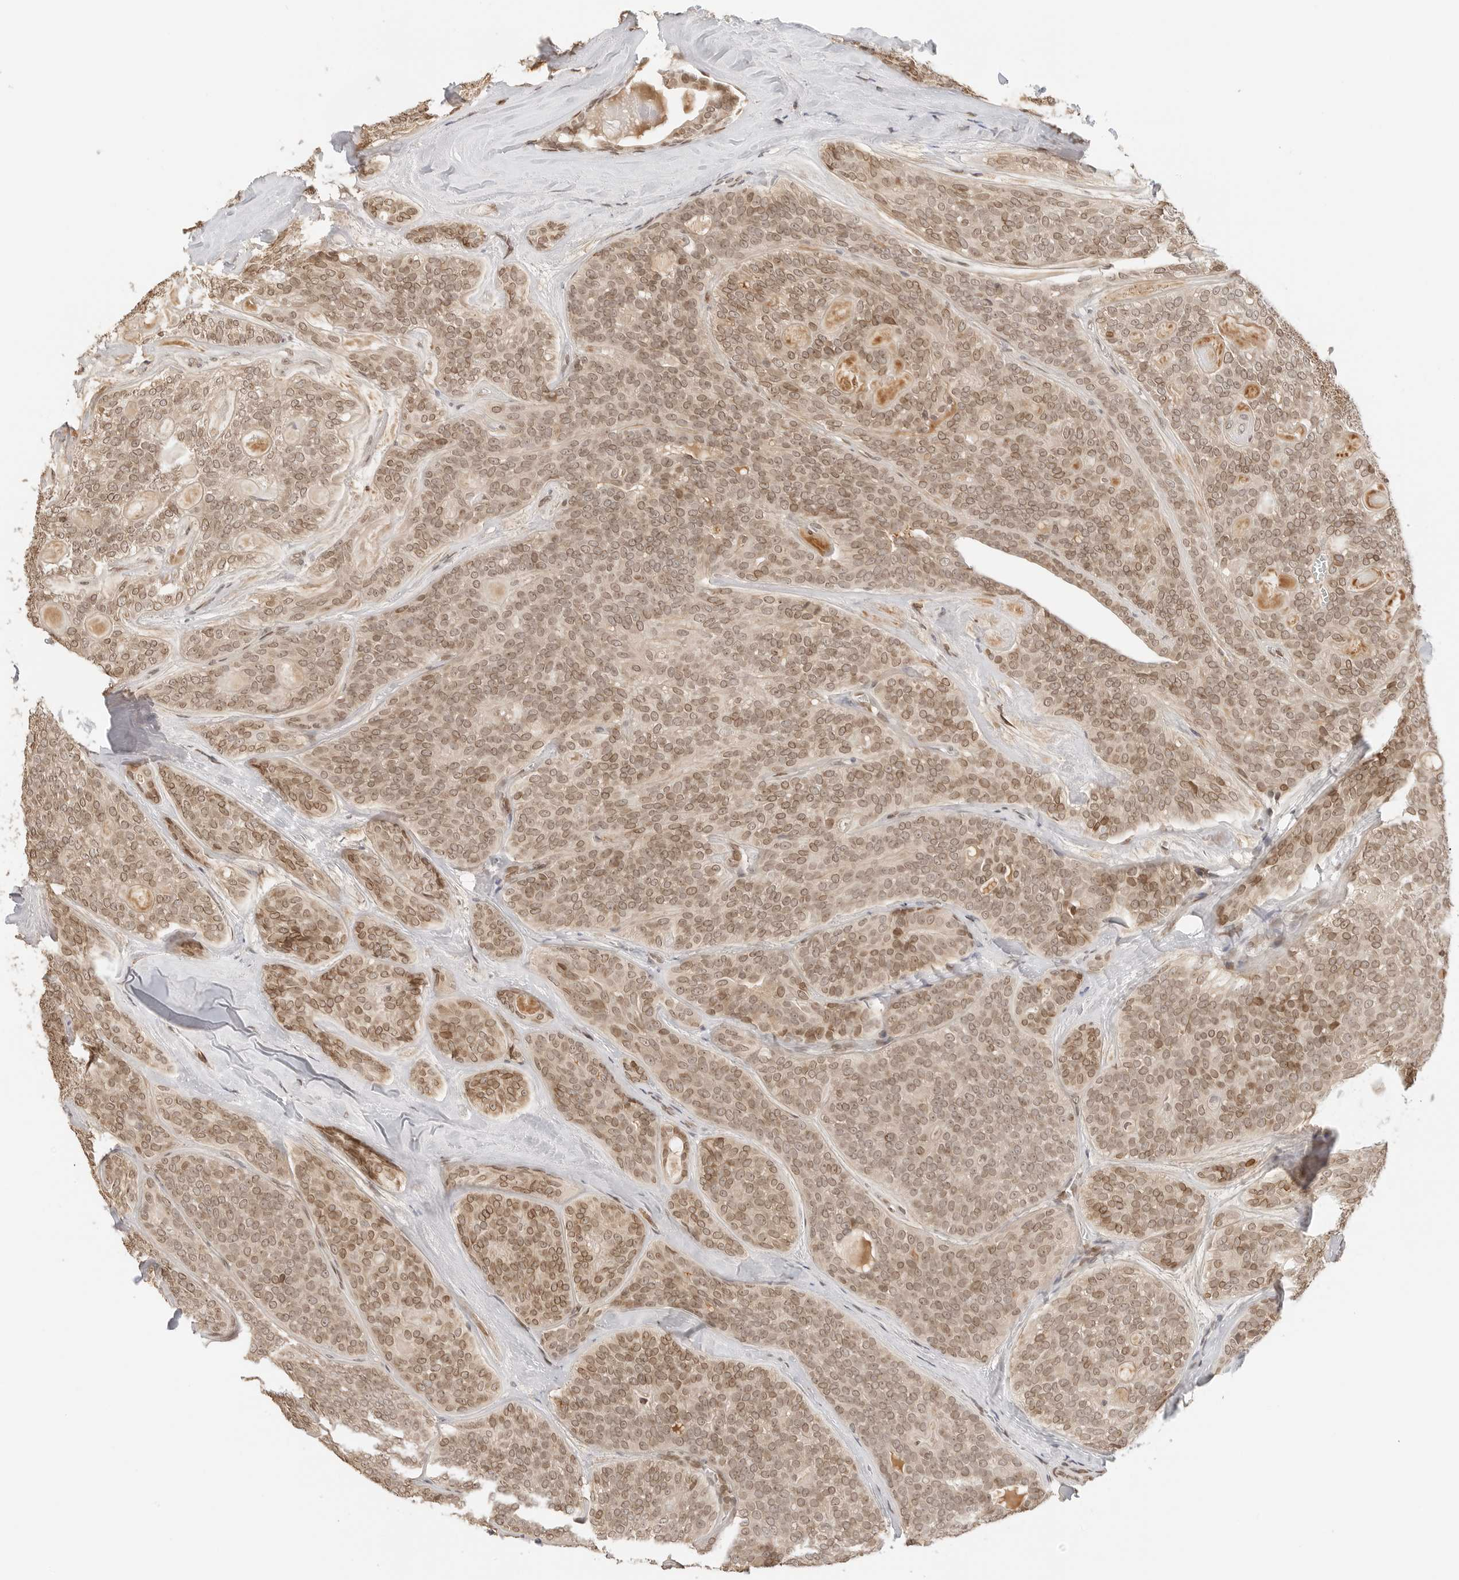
{"staining": {"intensity": "moderate", "quantity": ">75%", "location": "cytoplasmic/membranous,nuclear"}, "tissue": "head and neck cancer", "cell_type": "Tumor cells", "image_type": "cancer", "snomed": [{"axis": "morphology", "description": "Adenocarcinoma, NOS"}, {"axis": "topography", "description": "Head-Neck"}], "caption": "The image exhibits immunohistochemical staining of head and neck cancer. There is moderate cytoplasmic/membranous and nuclear positivity is seen in about >75% of tumor cells.", "gene": "POLH", "patient": {"sex": "male", "age": 66}}